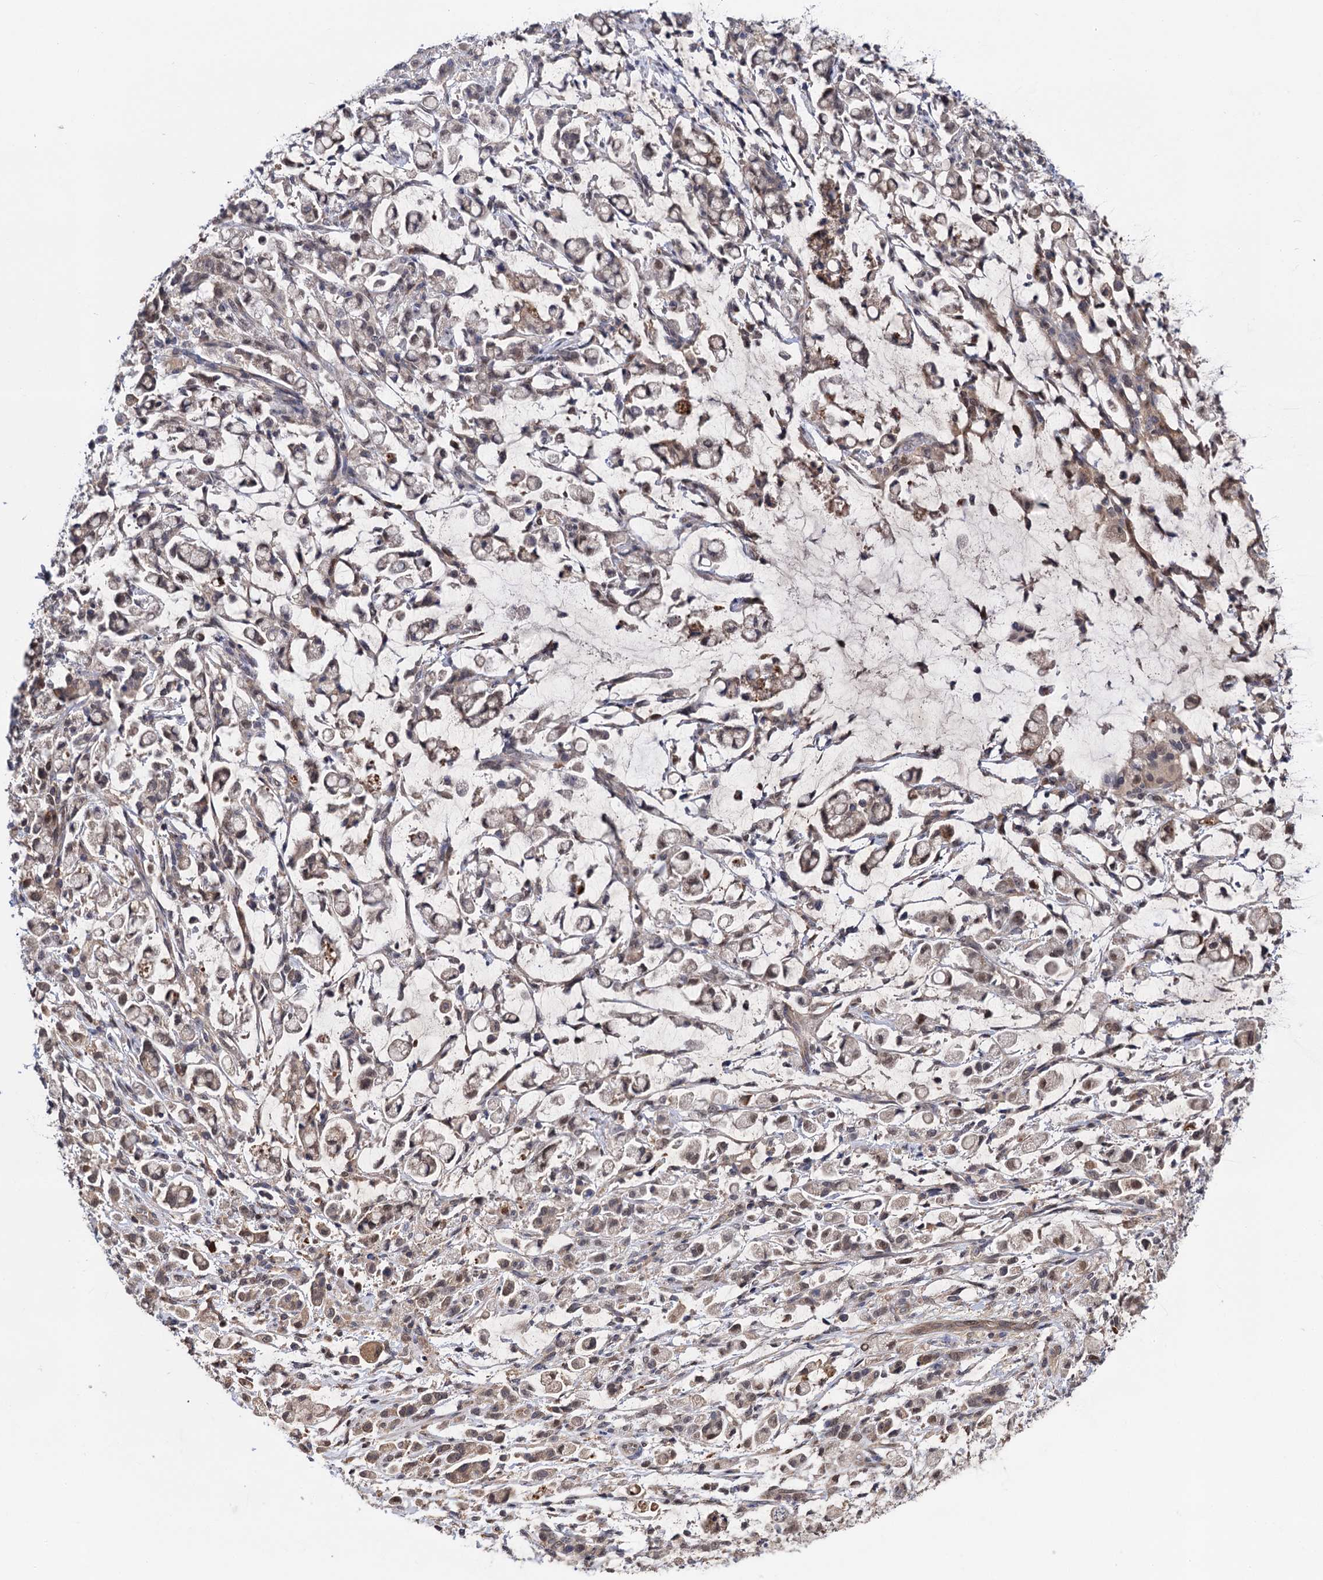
{"staining": {"intensity": "weak", "quantity": "25%-75%", "location": "cytoplasmic/membranous"}, "tissue": "stomach cancer", "cell_type": "Tumor cells", "image_type": "cancer", "snomed": [{"axis": "morphology", "description": "Adenocarcinoma, NOS"}, {"axis": "topography", "description": "Stomach"}], "caption": "Protein expression analysis of human adenocarcinoma (stomach) reveals weak cytoplasmic/membranous expression in approximately 25%-75% of tumor cells.", "gene": "SELENOP", "patient": {"sex": "female", "age": 60}}